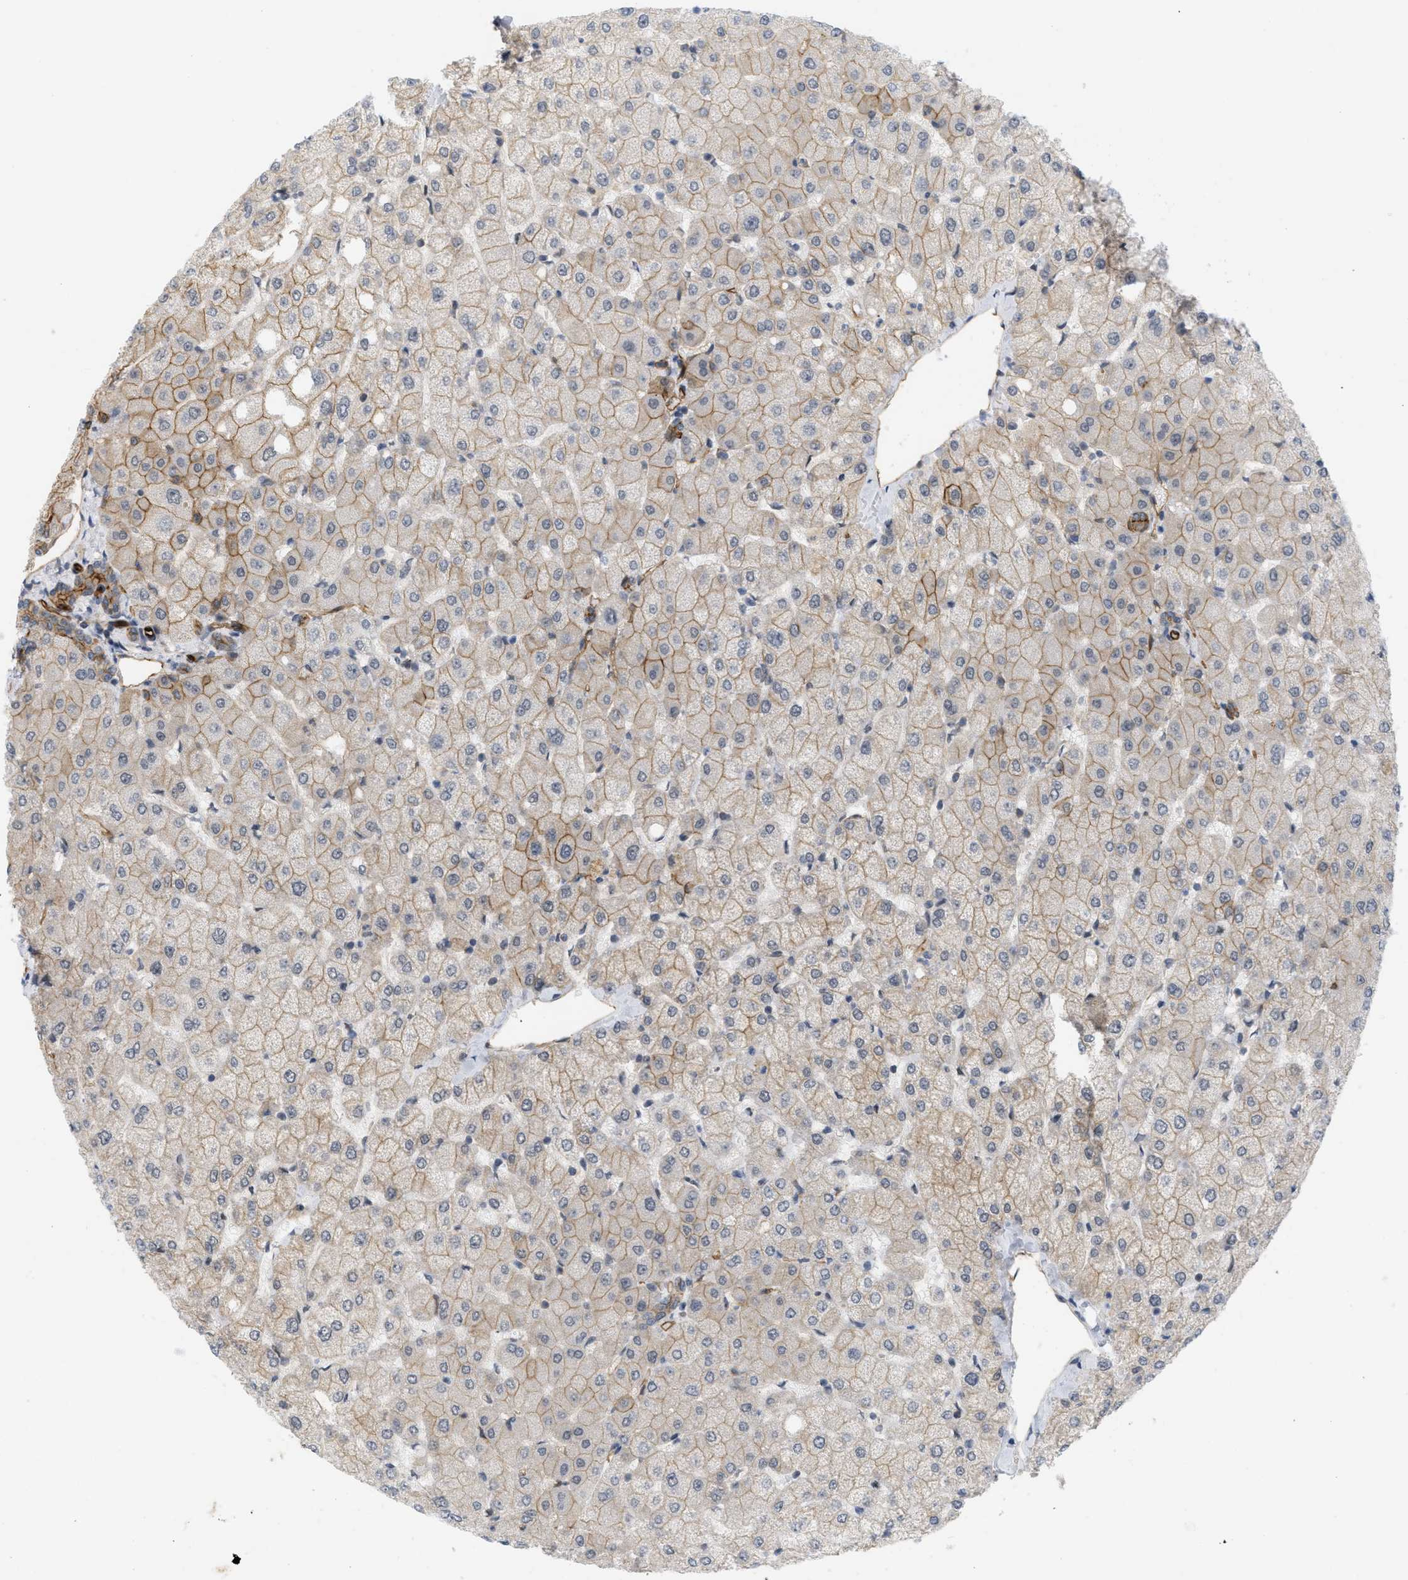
{"staining": {"intensity": "moderate", "quantity": "25%-75%", "location": "cytoplasmic/membranous"}, "tissue": "liver", "cell_type": "Cholangiocytes", "image_type": "normal", "snomed": [{"axis": "morphology", "description": "Normal tissue, NOS"}, {"axis": "topography", "description": "Liver"}], "caption": "Liver stained with DAB (3,3'-diaminobenzidine) immunohistochemistry (IHC) demonstrates medium levels of moderate cytoplasmic/membranous expression in approximately 25%-75% of cholangiocytes.", "gene": "PALMD", "patient": {"sex": "female", "age": 54}}